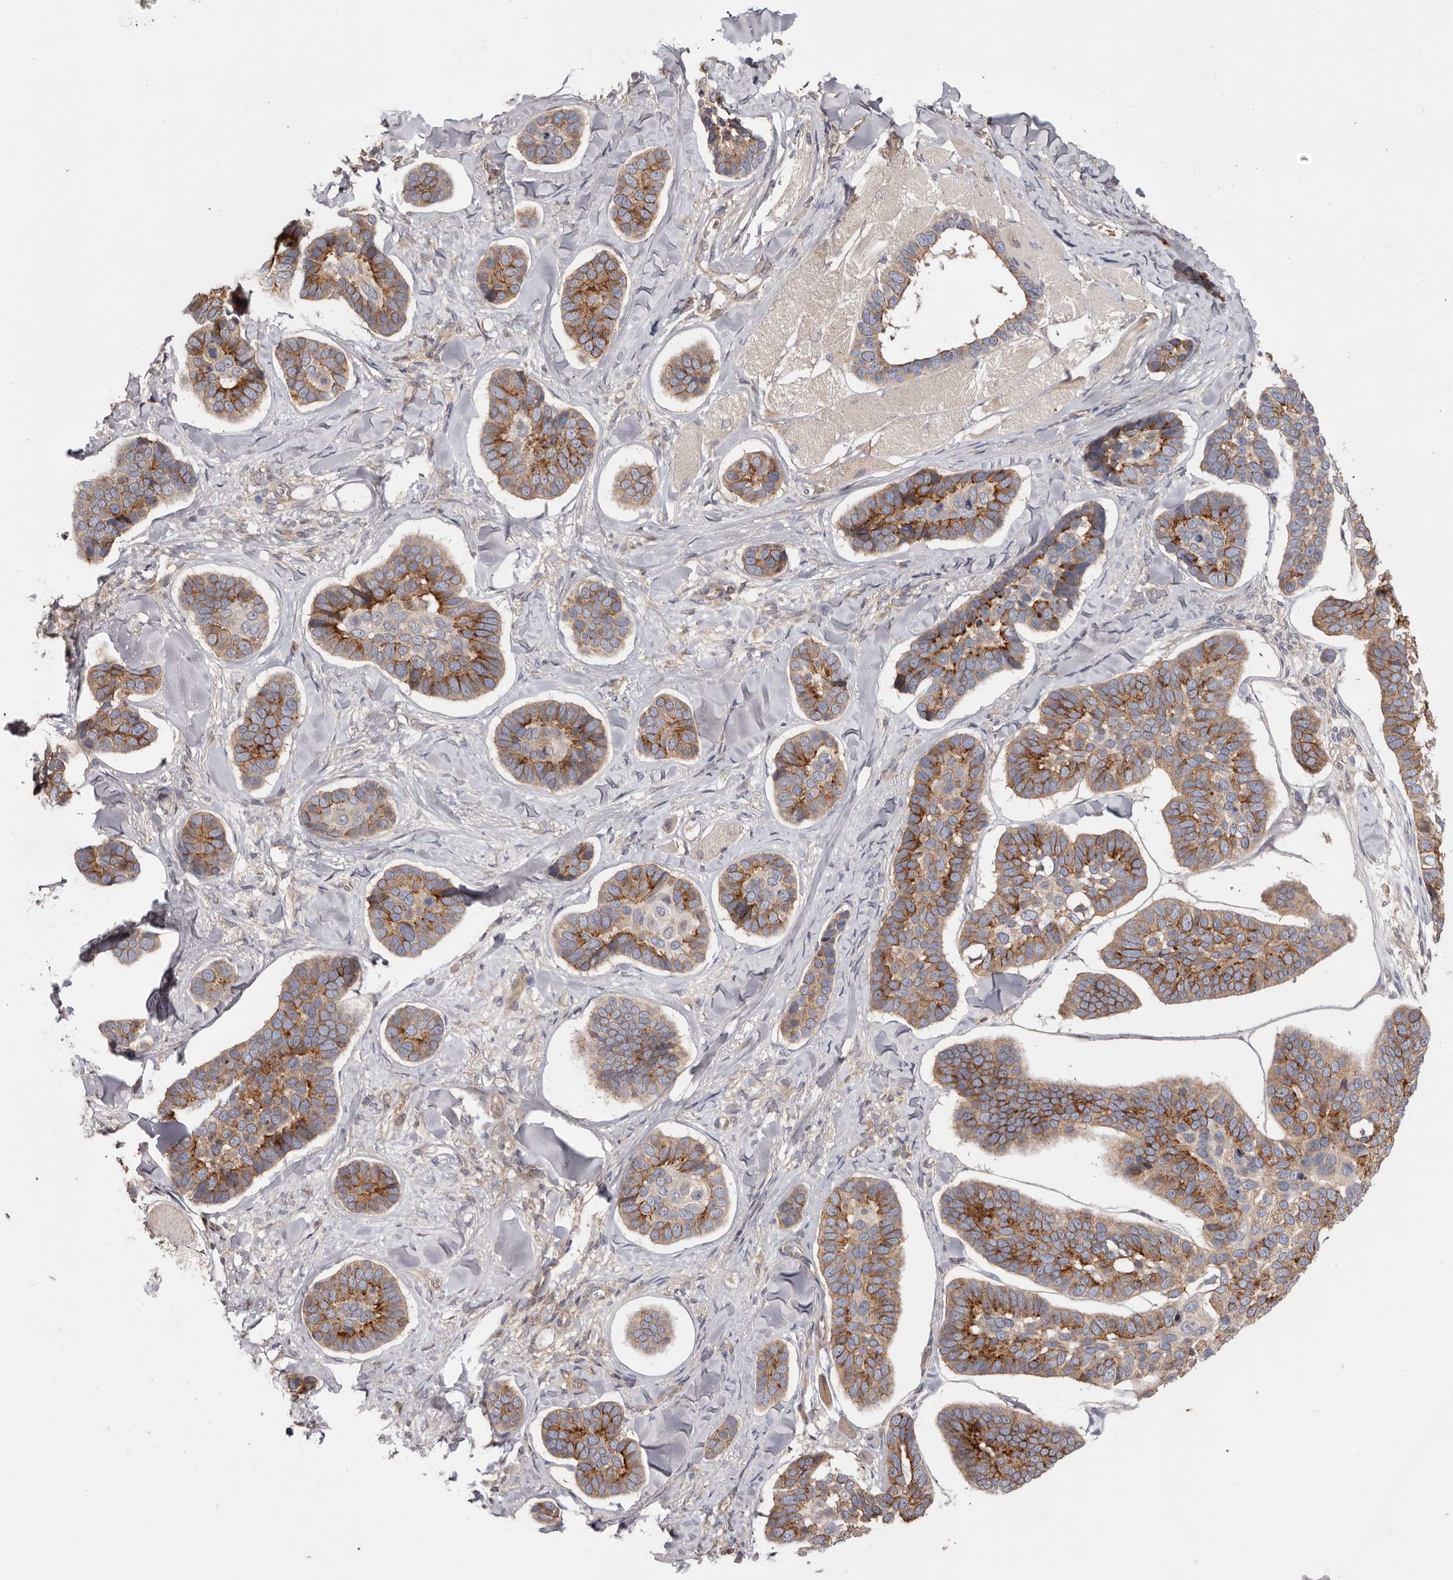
{"staining": {"intensity": "moderate", "quantity": ">75%", "location": "cytoplasmic/membranous"}, "tissue": "skin cancer", "cell_type": "Tumor cells", "image_type": "cancer", "snomed": [{"axis": "morphology", "description": "Basal cell carcinoma"}, {"axis": "topography", "description": "Skin"}], "caption": "High-magnification brightfield microscopy of skin cancer (basal cell carcinoma) stained with DAB (3,3'-diaminobenzidine) (brown) and counterstained with hematoxylin (blue). tumor cells exhibit moderate cytoplasmic/membranous staining is identified in approximately>75% of cells.", "gene": "TMUB1", "patient": {"sex": "male", "age": 62}}